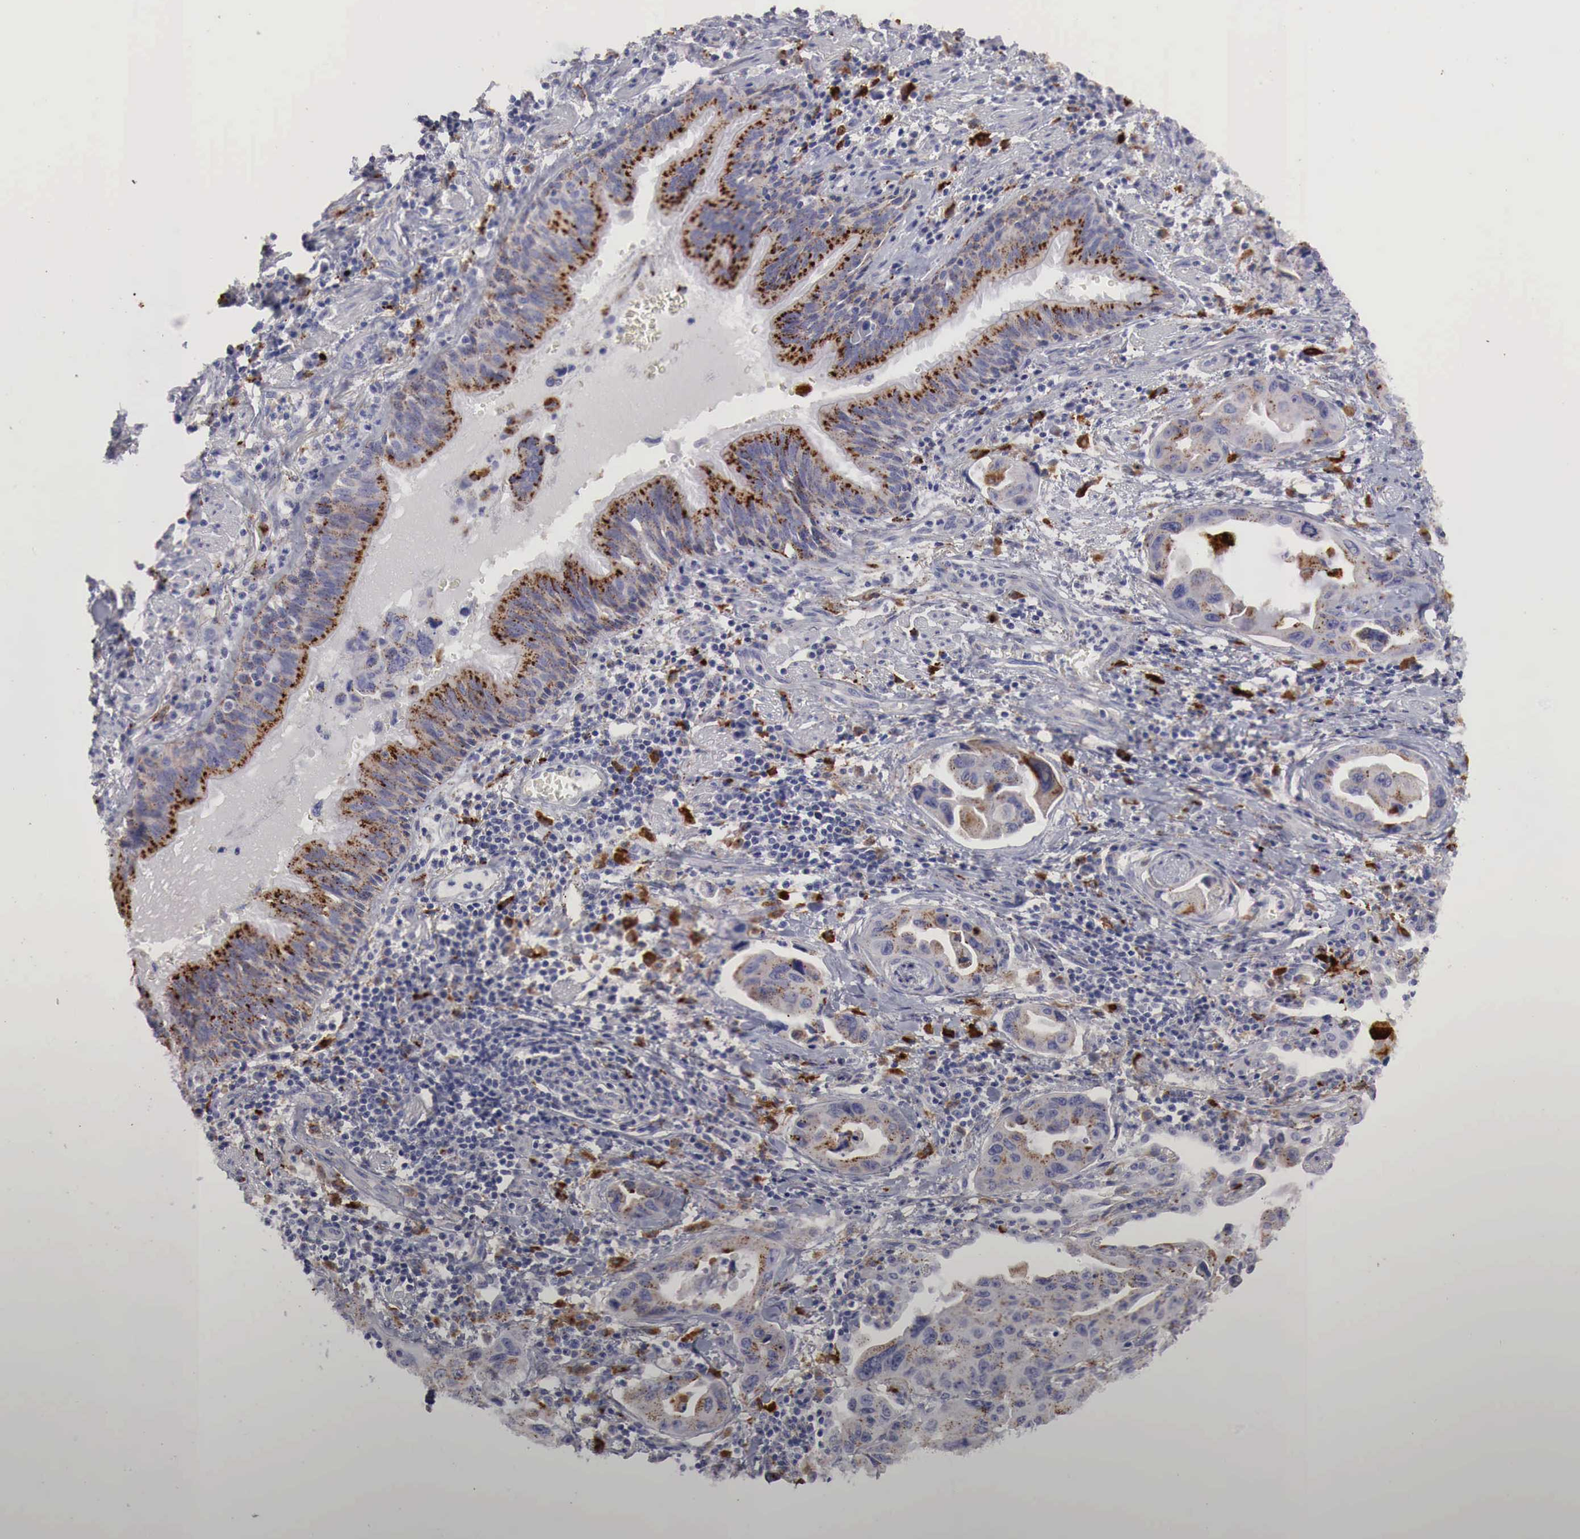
{"staining": {"intensity": "strong", "quantity": "25%-75%", "location": "cytoplasmic/membranous"}, "tissue": "lung cancer", "cell_type": "Tumor cells", "image_type": "cancer", "snomed": [{"axis": "morphology", "description": "Adenocarcinoma, NOS"}, {"axis": "topography", "description": "Lung"}], "caption": "A brown stain labels strong cytoplasmic/membranous staining of a protein in adenocarcinoma (lung) tumor cells.", "gene": "GLA", "patient": {"sex": "male", "age": 64}}